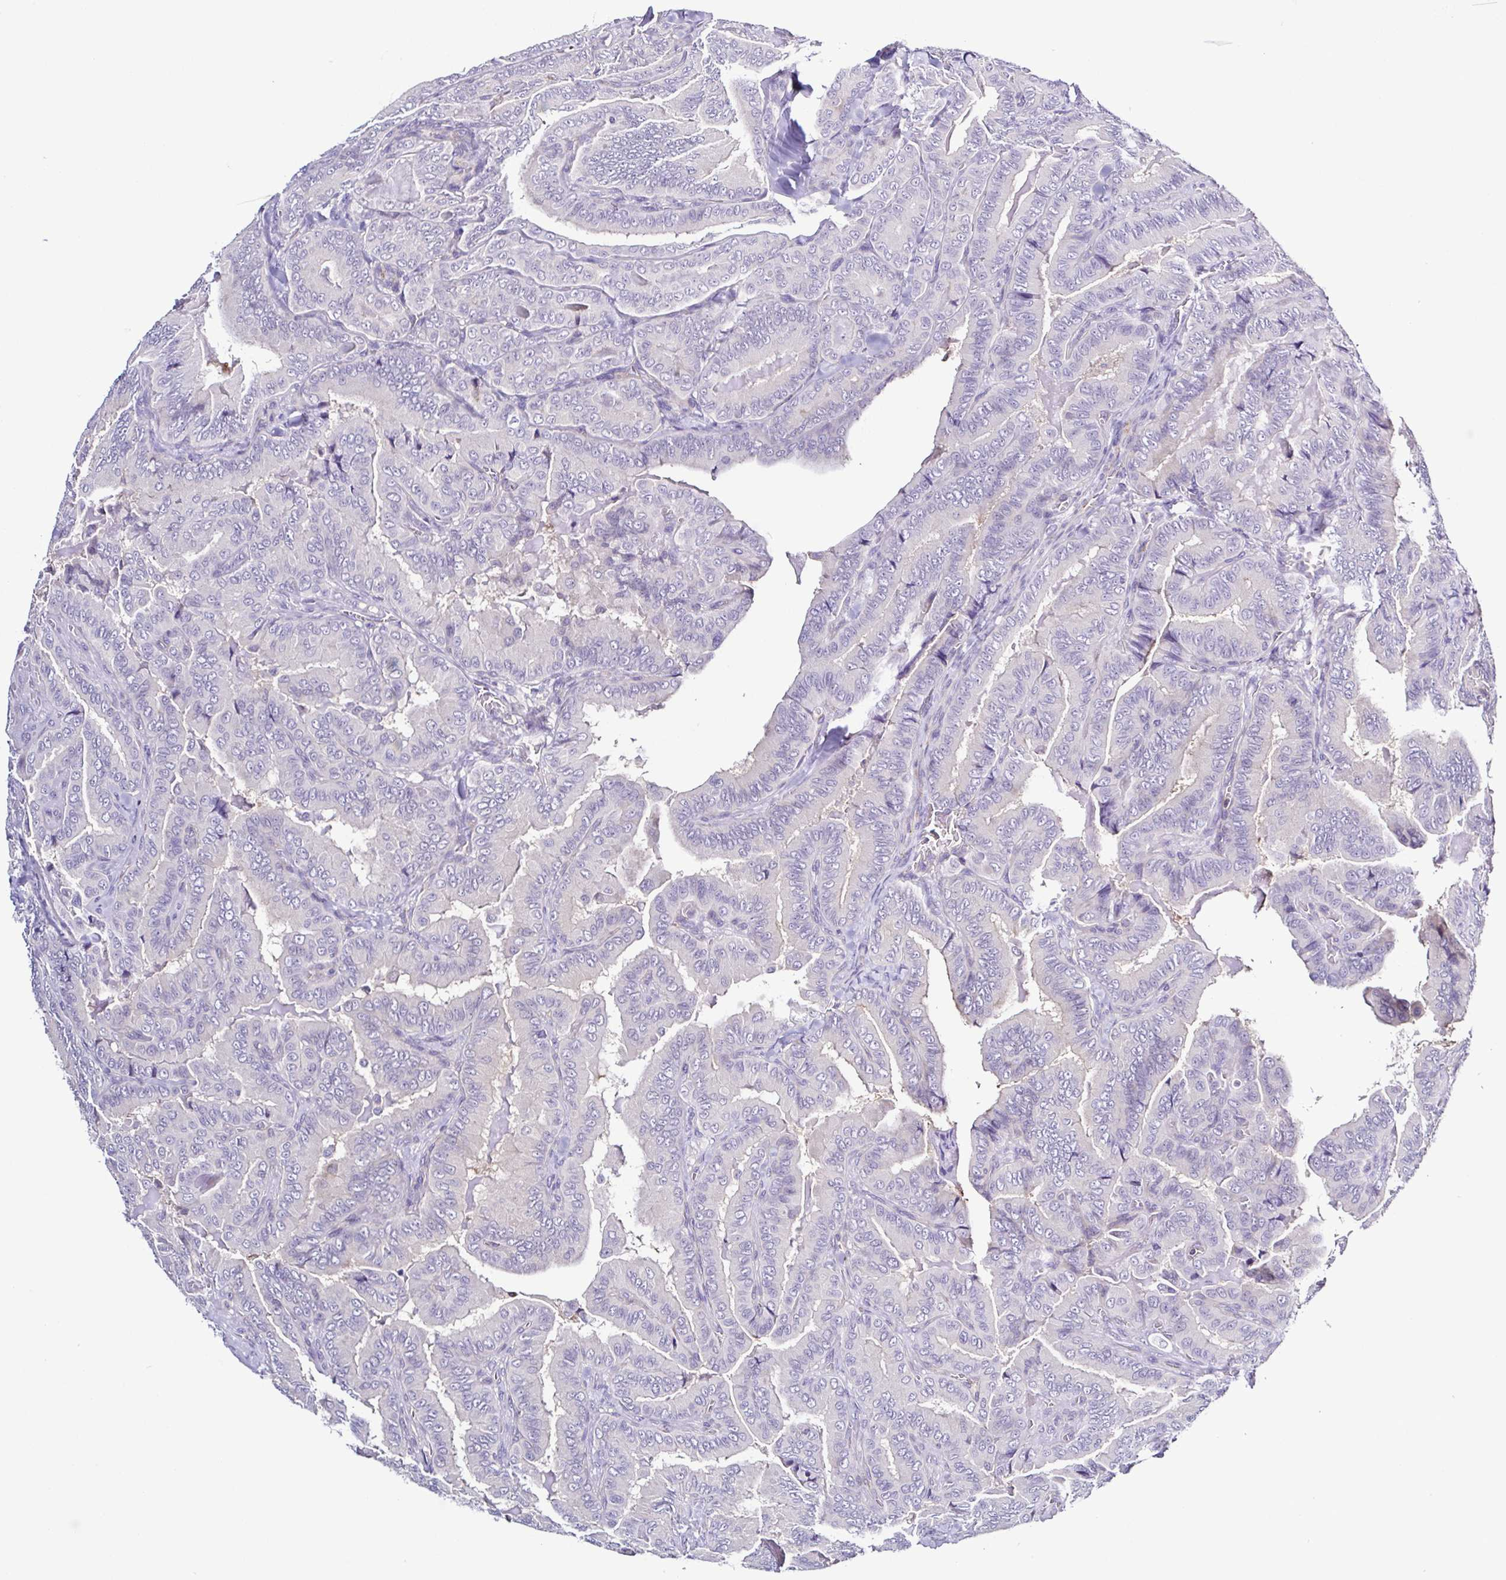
{"staining": {"intensity": "negative", "quantity": "none", "location": "none"}, "tissue": "thyroid cancer", "cell_type": "Tumor cells", "image_type": "cancer", "snomed": [{"axis": "morphology", "description": "Papillary adenocarcinoma, NOS"}, {"axis": "topography", "description": "Thyroid gland"}], "caption": "Immunohistochemistry histopathology image of thyroid cancer (papillary adenocarcinoma) stained for a protein (brown), which displays no positivity in tumor cells.", "gene": "TNNT2", "patient": {"sex": "male", "age": 61}}